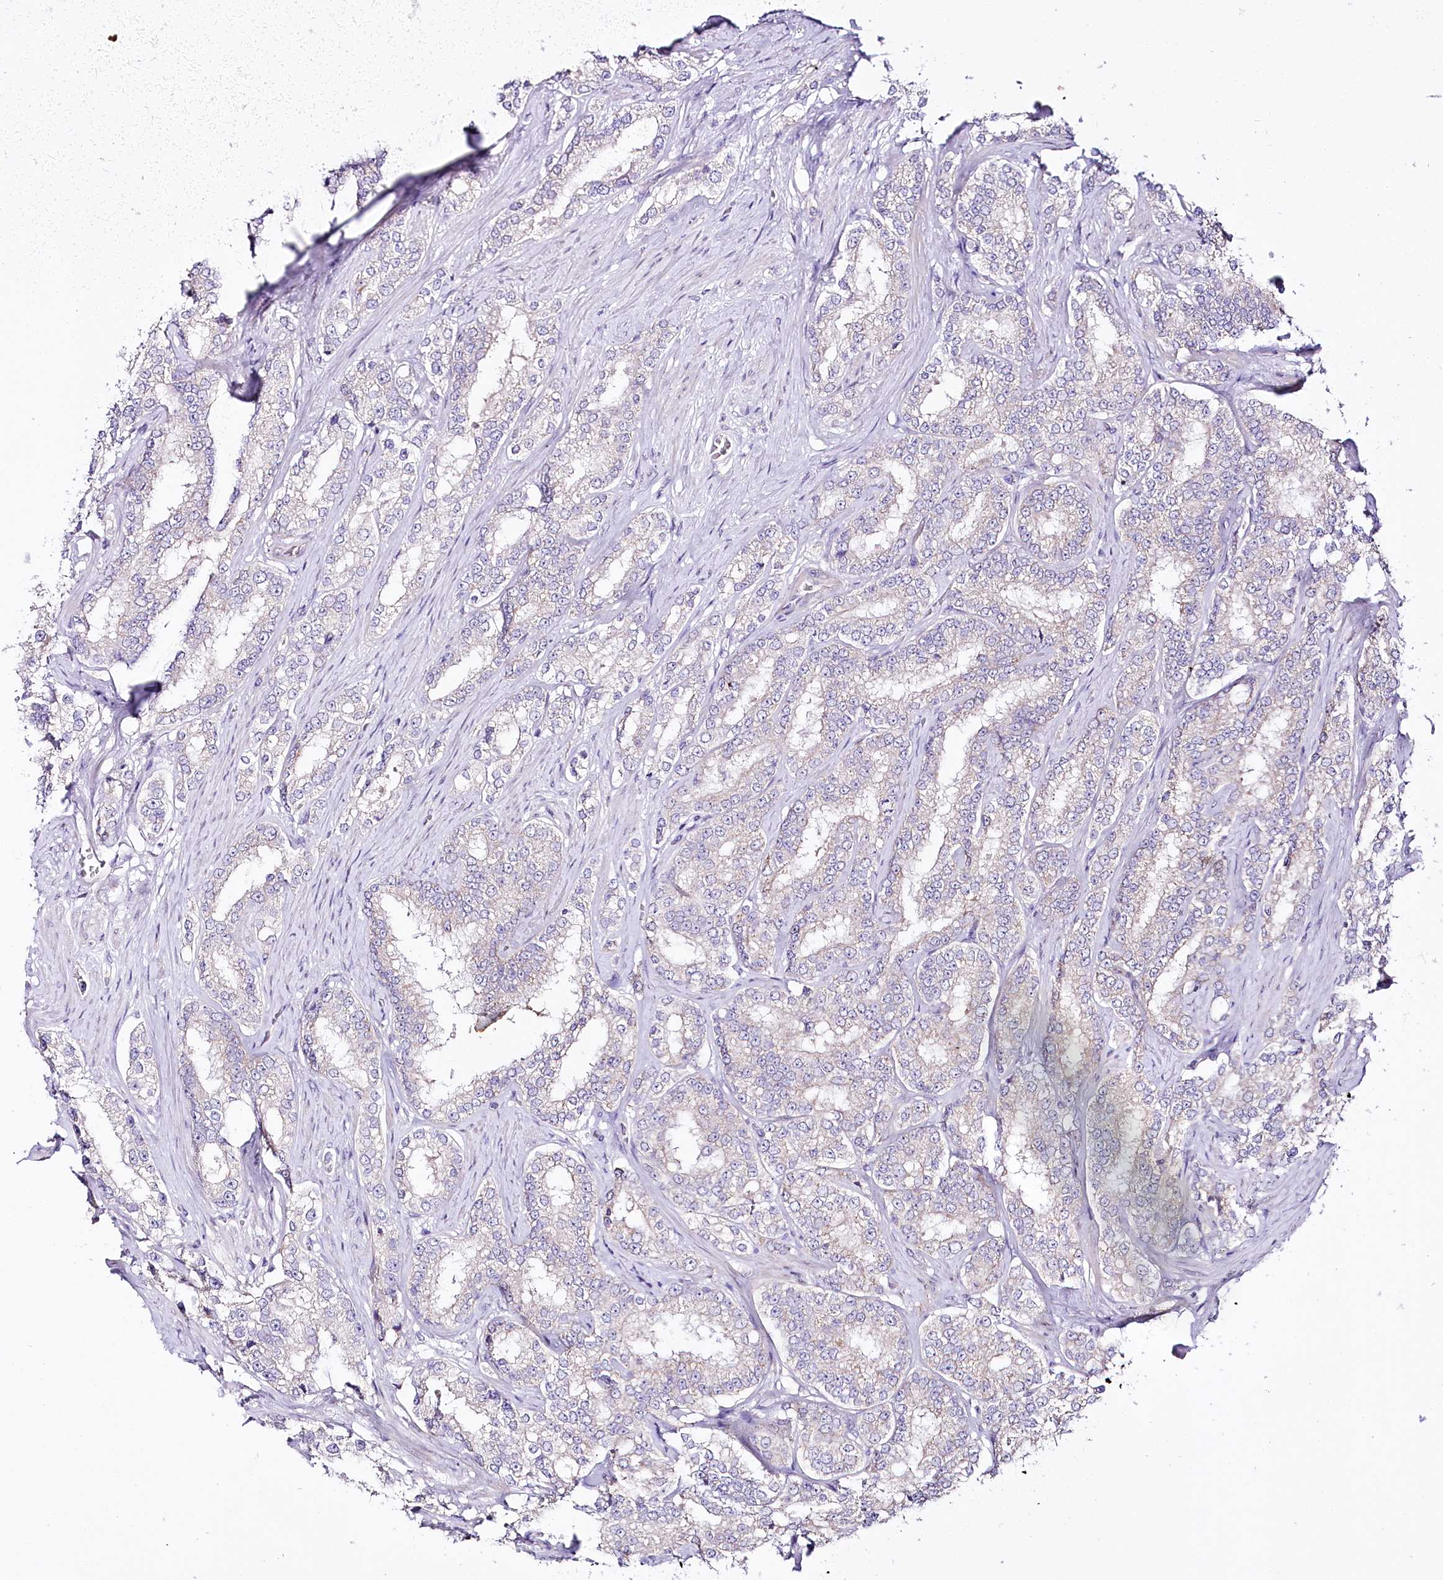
{"staining": {"intensity": "negative", "quantity": "none", "location": "none"}, "tissue": "prostate cancer", "cell_type": "Tumor cells", "image_type": "cancer", "snomed": [{"axis": "morphology", "description": "Normal tissue, NOS"}, {"axis": "morphology", "description": "Adenocarcinoma, High grade"}, {"axis": "topography", "description": "Prostate"}], "caption": "A micrograph of prostate cancer stained for a protein exhibits no brown staining in tumor cells.", "gene": "ZNF226", "patient": {"sex": "male", "age": 83}}